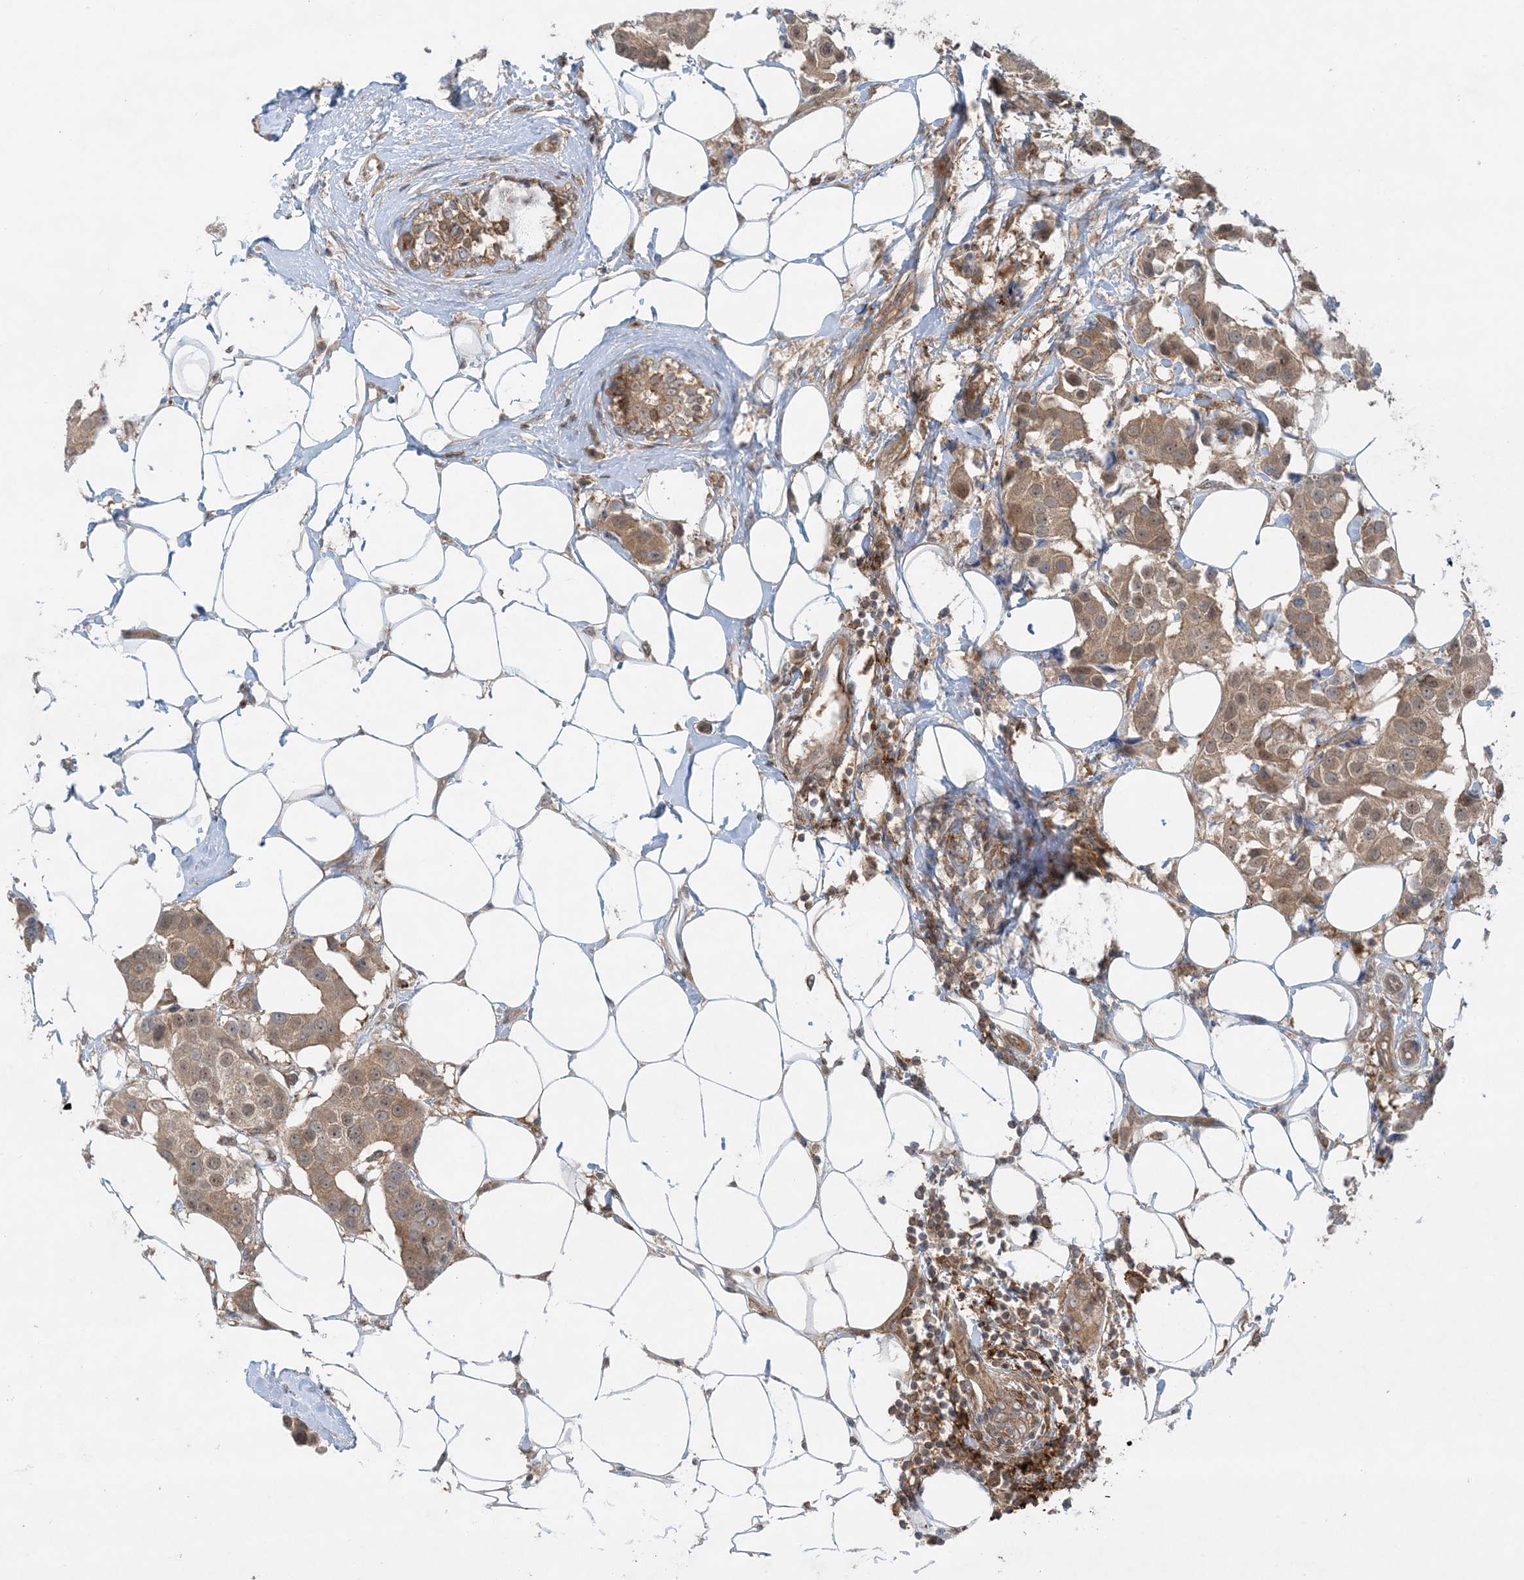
{"staining": {"intensity": "moderate", "quantity": ">75%", "location": "cytoplasmic/membranous"}, "tissue": "breast cancer", "cell_type": "Tumor cells", "image_type": "cancer", "snomed": [{"axis": "morphology", "description": "Normal tissue, NOS"}, {"axis": "morphology", "description": "Duct carcinoma"}, {"axis": "topography", "description": "Breast"}], "caption": "Immunohistochemistry histopathology image of neoplastic tissue: human breast invasive ductal carcinoma stained using immunohistochemistry shows medium levels of moderate protein expression localized specifically in the cytoplasmic/membranous of tumor cells, appearing as a cytoplasmic/membranous brown color.", "gene": "STAM2", "patient": {"sex": "female", "age": 39}}